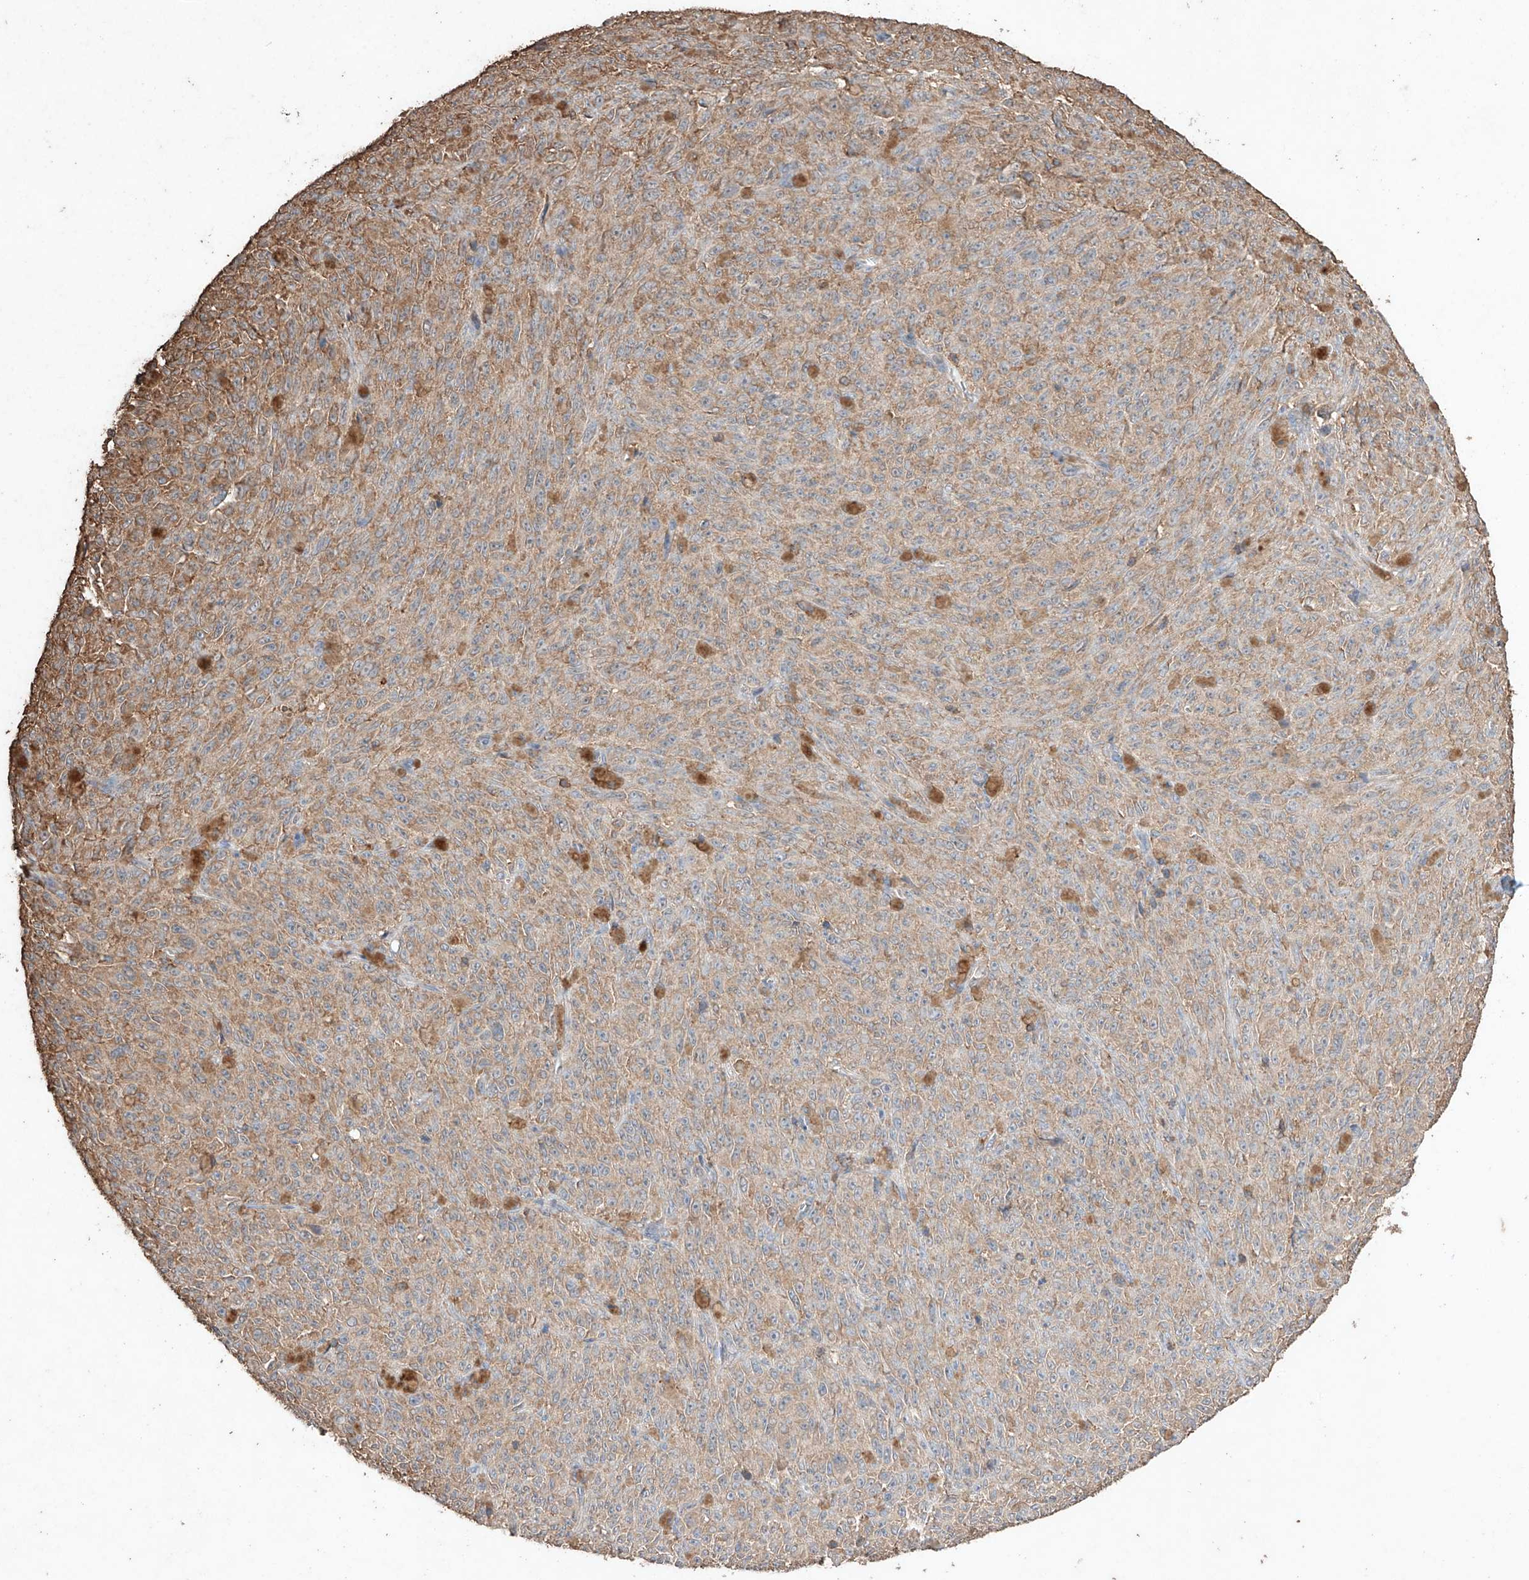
{"staining": {"intensity": "weak", "quantity": ">75%", "location": "cytoplasmic/membranous"}, "tissue": "melanoma", "cell_type": "Tumor cells", "image_type": "cancer", "snomed": [{"axis": "morphology", "description": "Malignant melanoma, NOS"}, {"axis": "topography", "description": "Skin"}], "caption": "Protein staining of melanoma tissue reveals weak cytoplasmic/membranous expression in about >75% of tumor cells.", "gene": "M6PR", "patient": {"sex": "female", "age": 82}}